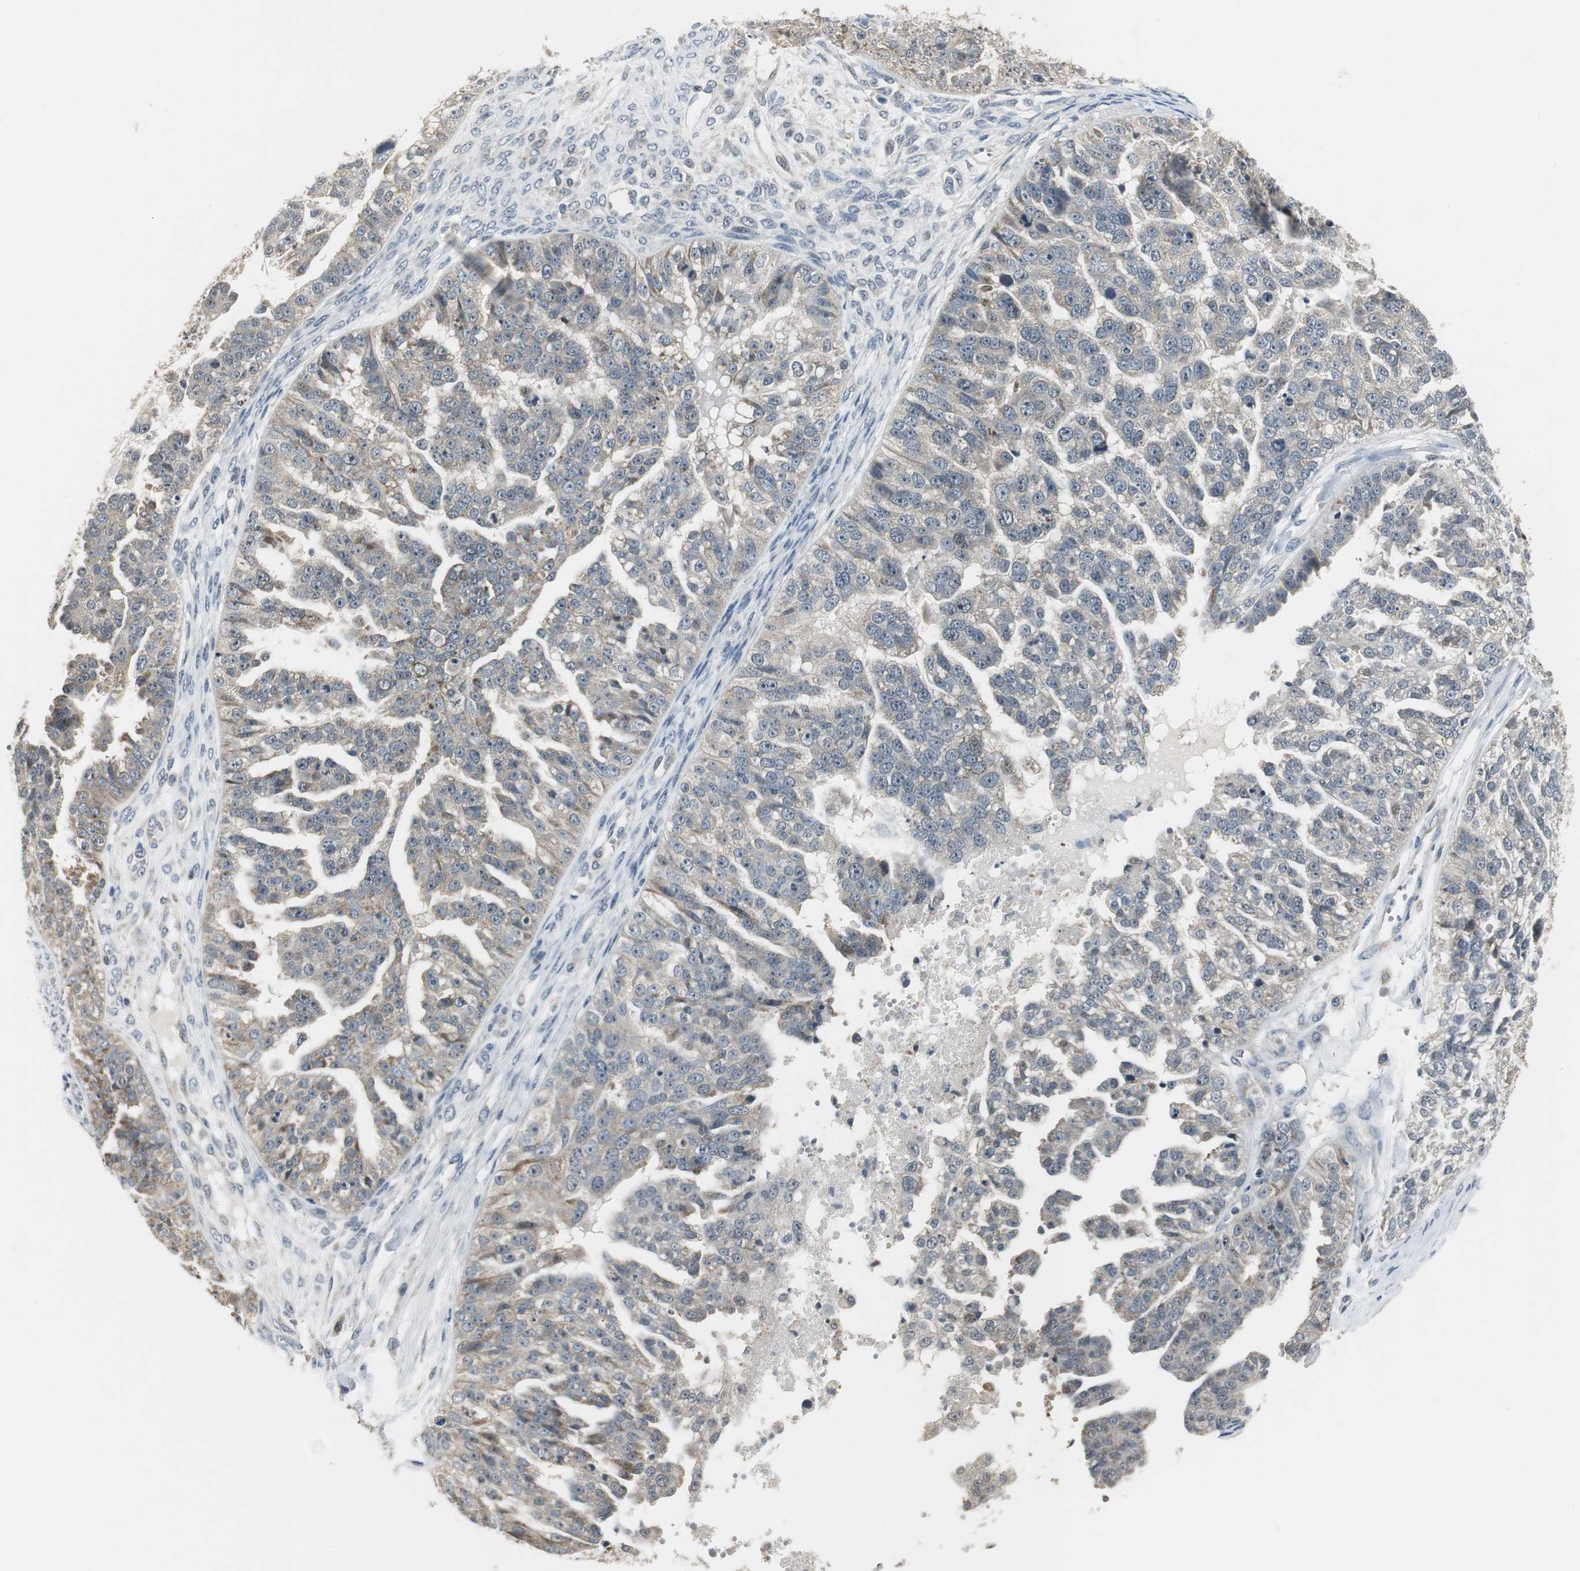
{"staining": {"intensity": "weak", "quantity": "25%-75%", "location": "cytoplasmic/membranous"}, "tissue": "ovarian cancer", "cell_type": "Tumor cells", "image_type": "cancer", "snomed": [{"axis": "morphology", "description": "Carcinoma, NOS"}, {"axis": "topography", "description": "Soft tissue"}, {"axis": "topography", "description": "Ovary"}], "caption": "A brown stain shows weak cytoplasmic/membranous positivity of a protein in ovarian cancer tumor cells. (IHC, brightfield microscopy, high magnification).", "gene": "CCT5", "patient": {"sex": "female", "age": 54}}